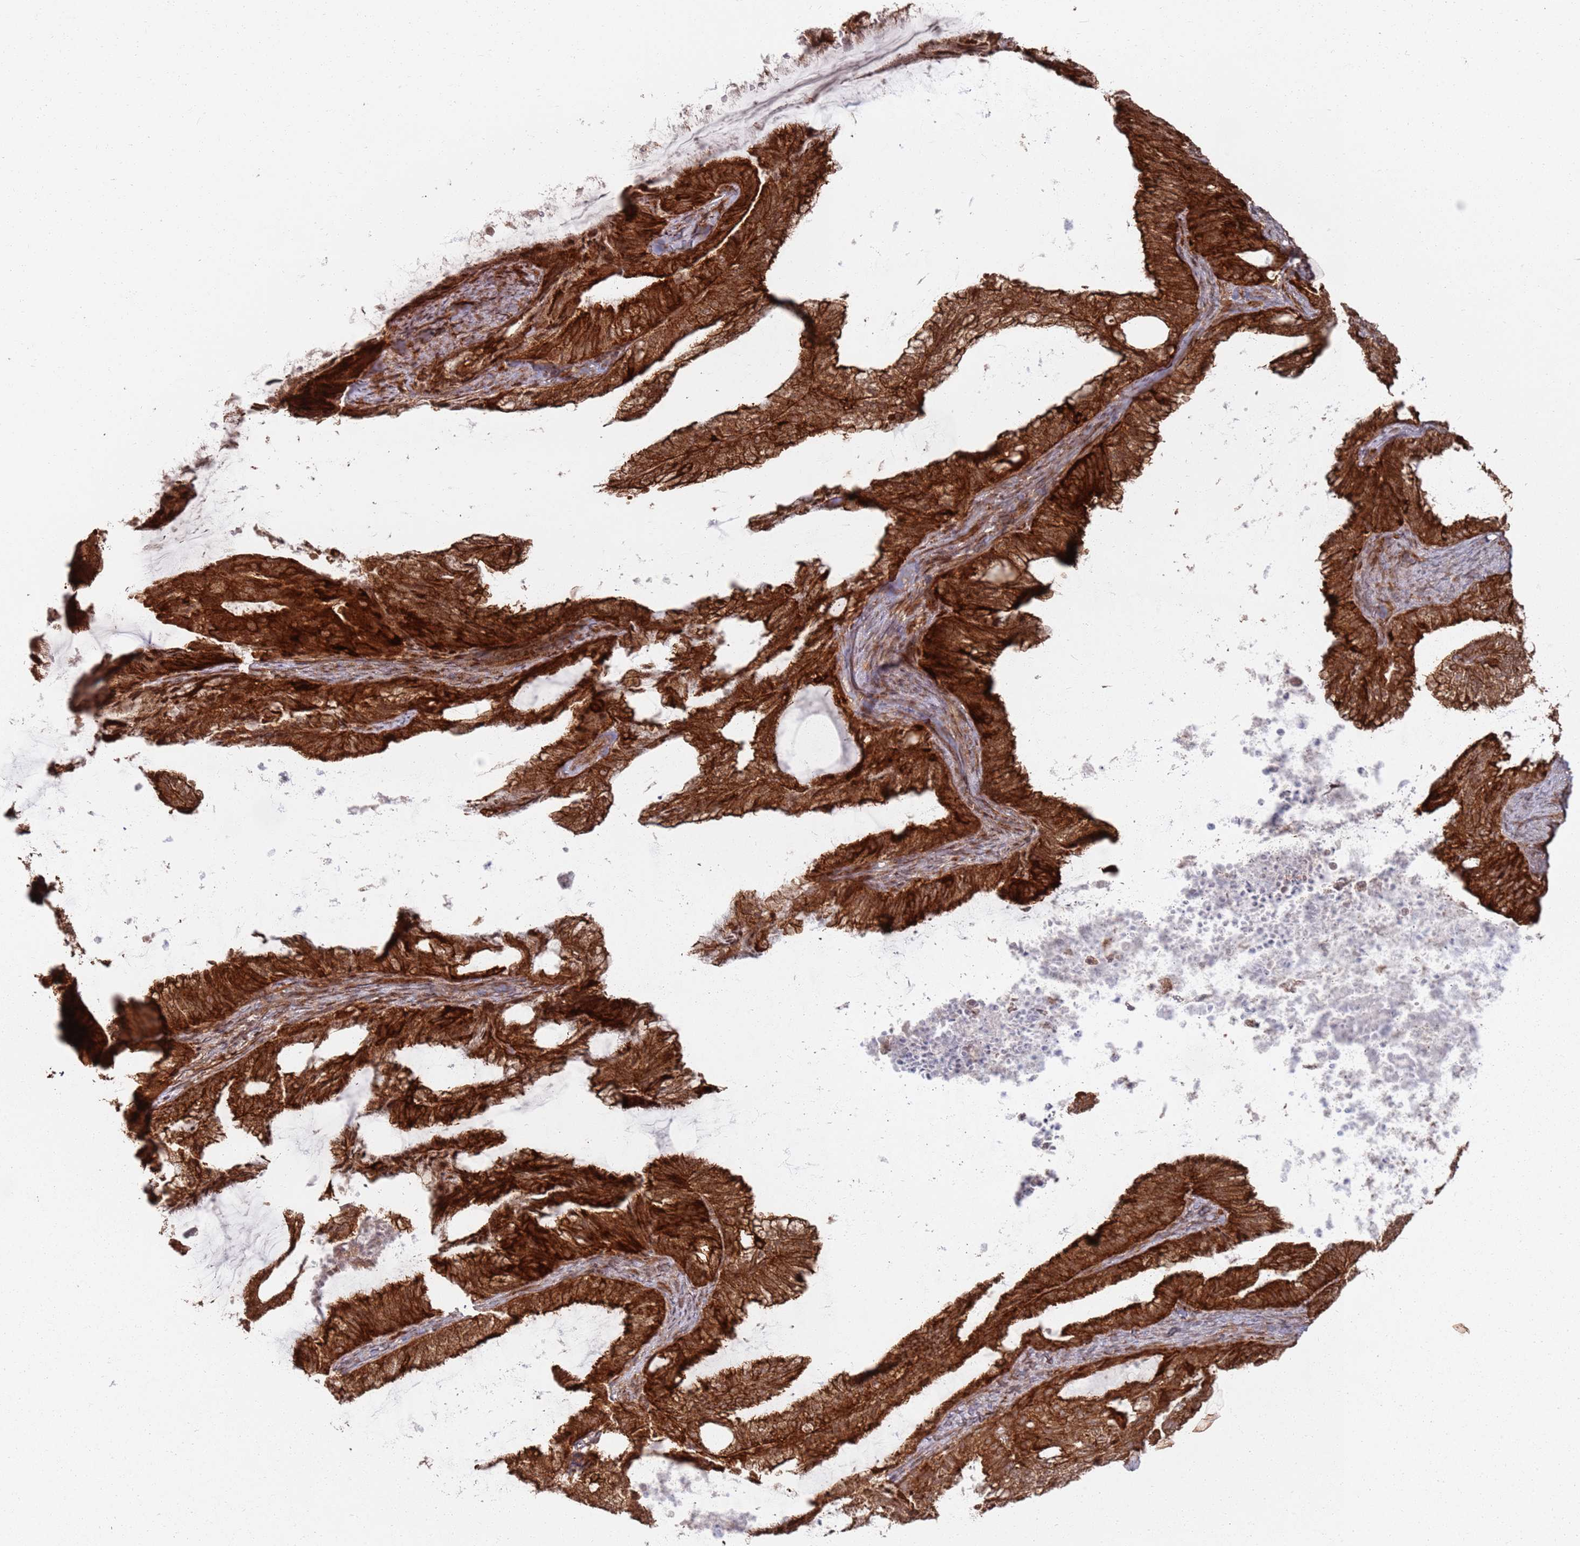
{"staining": {"intensity": "strong", "quantity": ">75%", "location": "cytoplasmic/membranous"}, "tissue": "endometrial cancer", "cell_type": "Tumor cells", "image_type": "cancer", "snomed": [{"axis": "morphology", "description": "Adenocarcinoma, NOS"}, {"axis": "topography", "description": "Endometrium"}], "caption": "DAB (3,3'-diaminobenzidine) immunohistochemical staining of human endometrial cancer demonstrates strong cytoplasmic/membranous protein staining in about >75% of tumor cells.", "gene": "PIH1D1", "patient": {"sex": "female", "age": 86}}